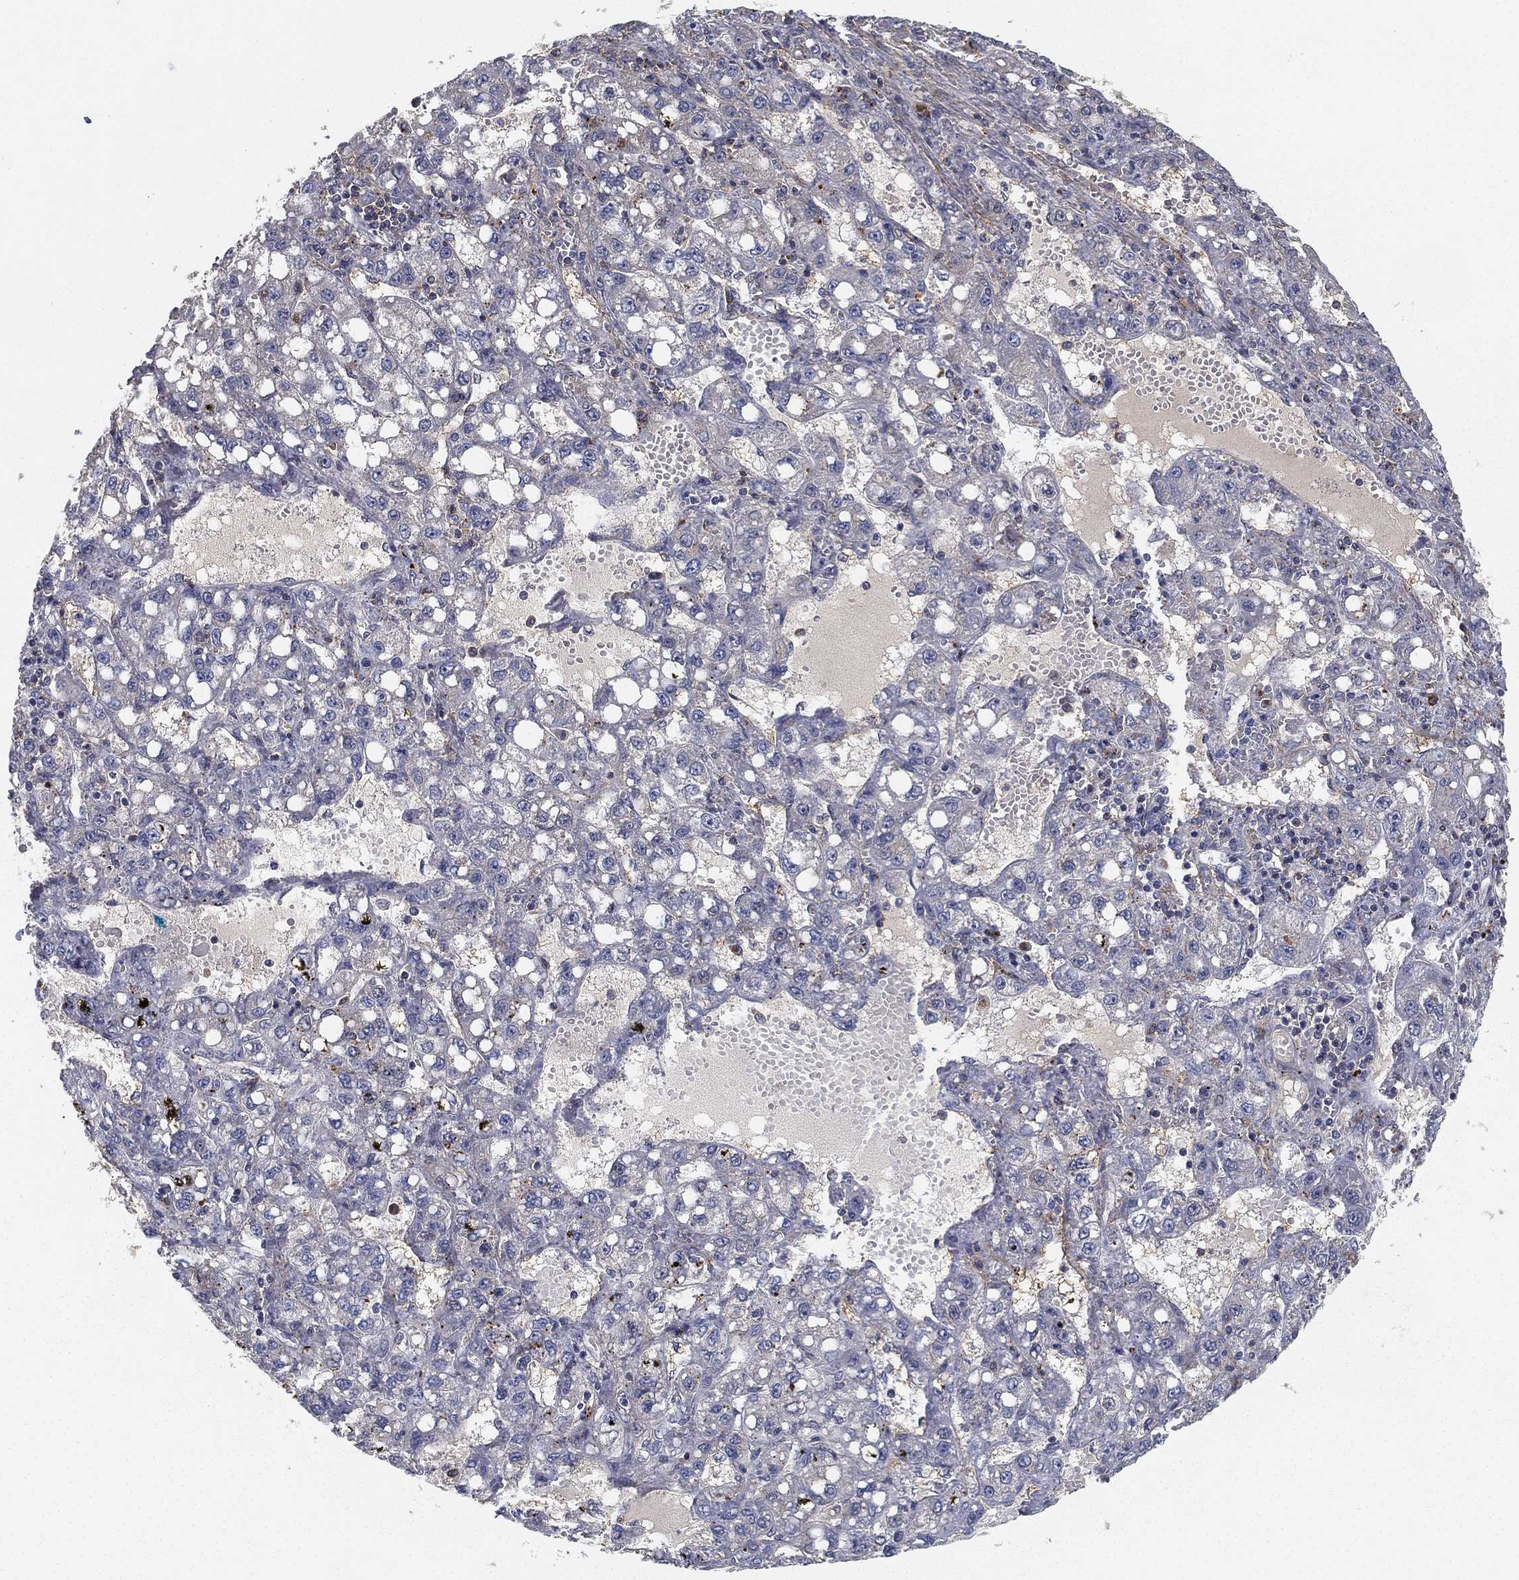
{"staining": {"intensity": "negative", "quantity": "none", "location": "none"}, "tissue": "liver cancer", "cell_type": "Tumor cells", "image_type": "cancer", "snomed": [{"axis": "morphology", "description": "Carcinoma, Hepatocellular, NOS"}, {"axis": "topography", "description": "Liver"}], "caption": "Immunohistochemistry image of neoplastic tissue: human hepatocellular carcinoma (liver) stained with DAB shows no significant protein staining in tumor cells. The staining is performed using DAB (3,3'-diaminobenzidine) brown chromogen with nuclei counter-stained in using hematoxylin.", "gene": "CFAP251", "patient": {"sex": "female", "age": 65}}